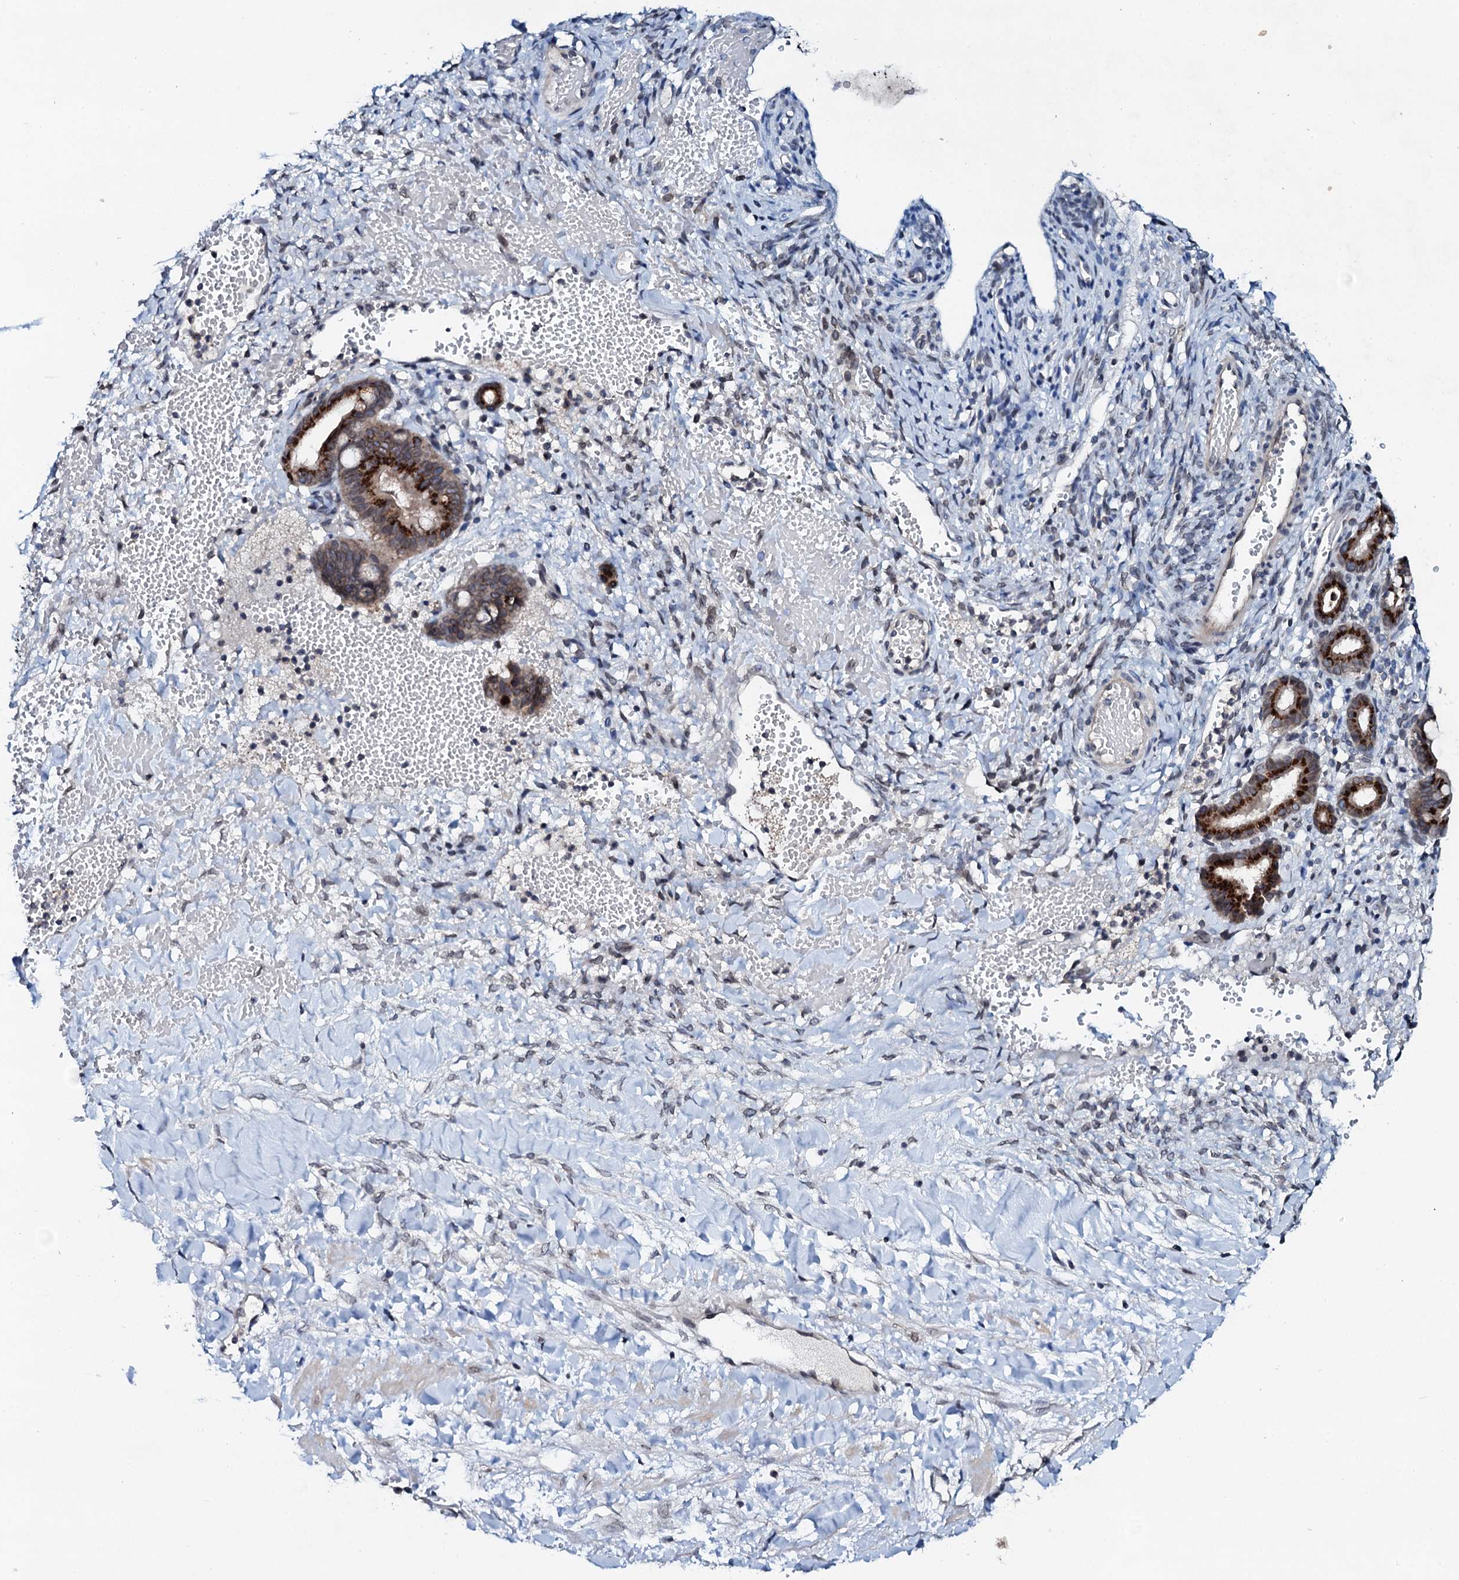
{"staining": {"intensity": "strong", "quantity": "25%-75%", "location": "cytoplasmic/membranous"}, "tissue": "ovarian cancer", "cell_type": "Tumor cells", "image_type": "cancer", "snomed": [{"axis": "morphology", "description": "Cystadenocarcinoma, mucinous, NOS"}, {"axis": "topography", "description": "Ovary"}], "caption": "Mucinous cystadenocarcinoma (ovarian) stained for a protein (brown) exhibits strong cytoplasmic/membranous positive staining in about 25%-75% of tumor cells.", "gene": "SNTA1", "patient": {"sex": "female", "age": 73}}